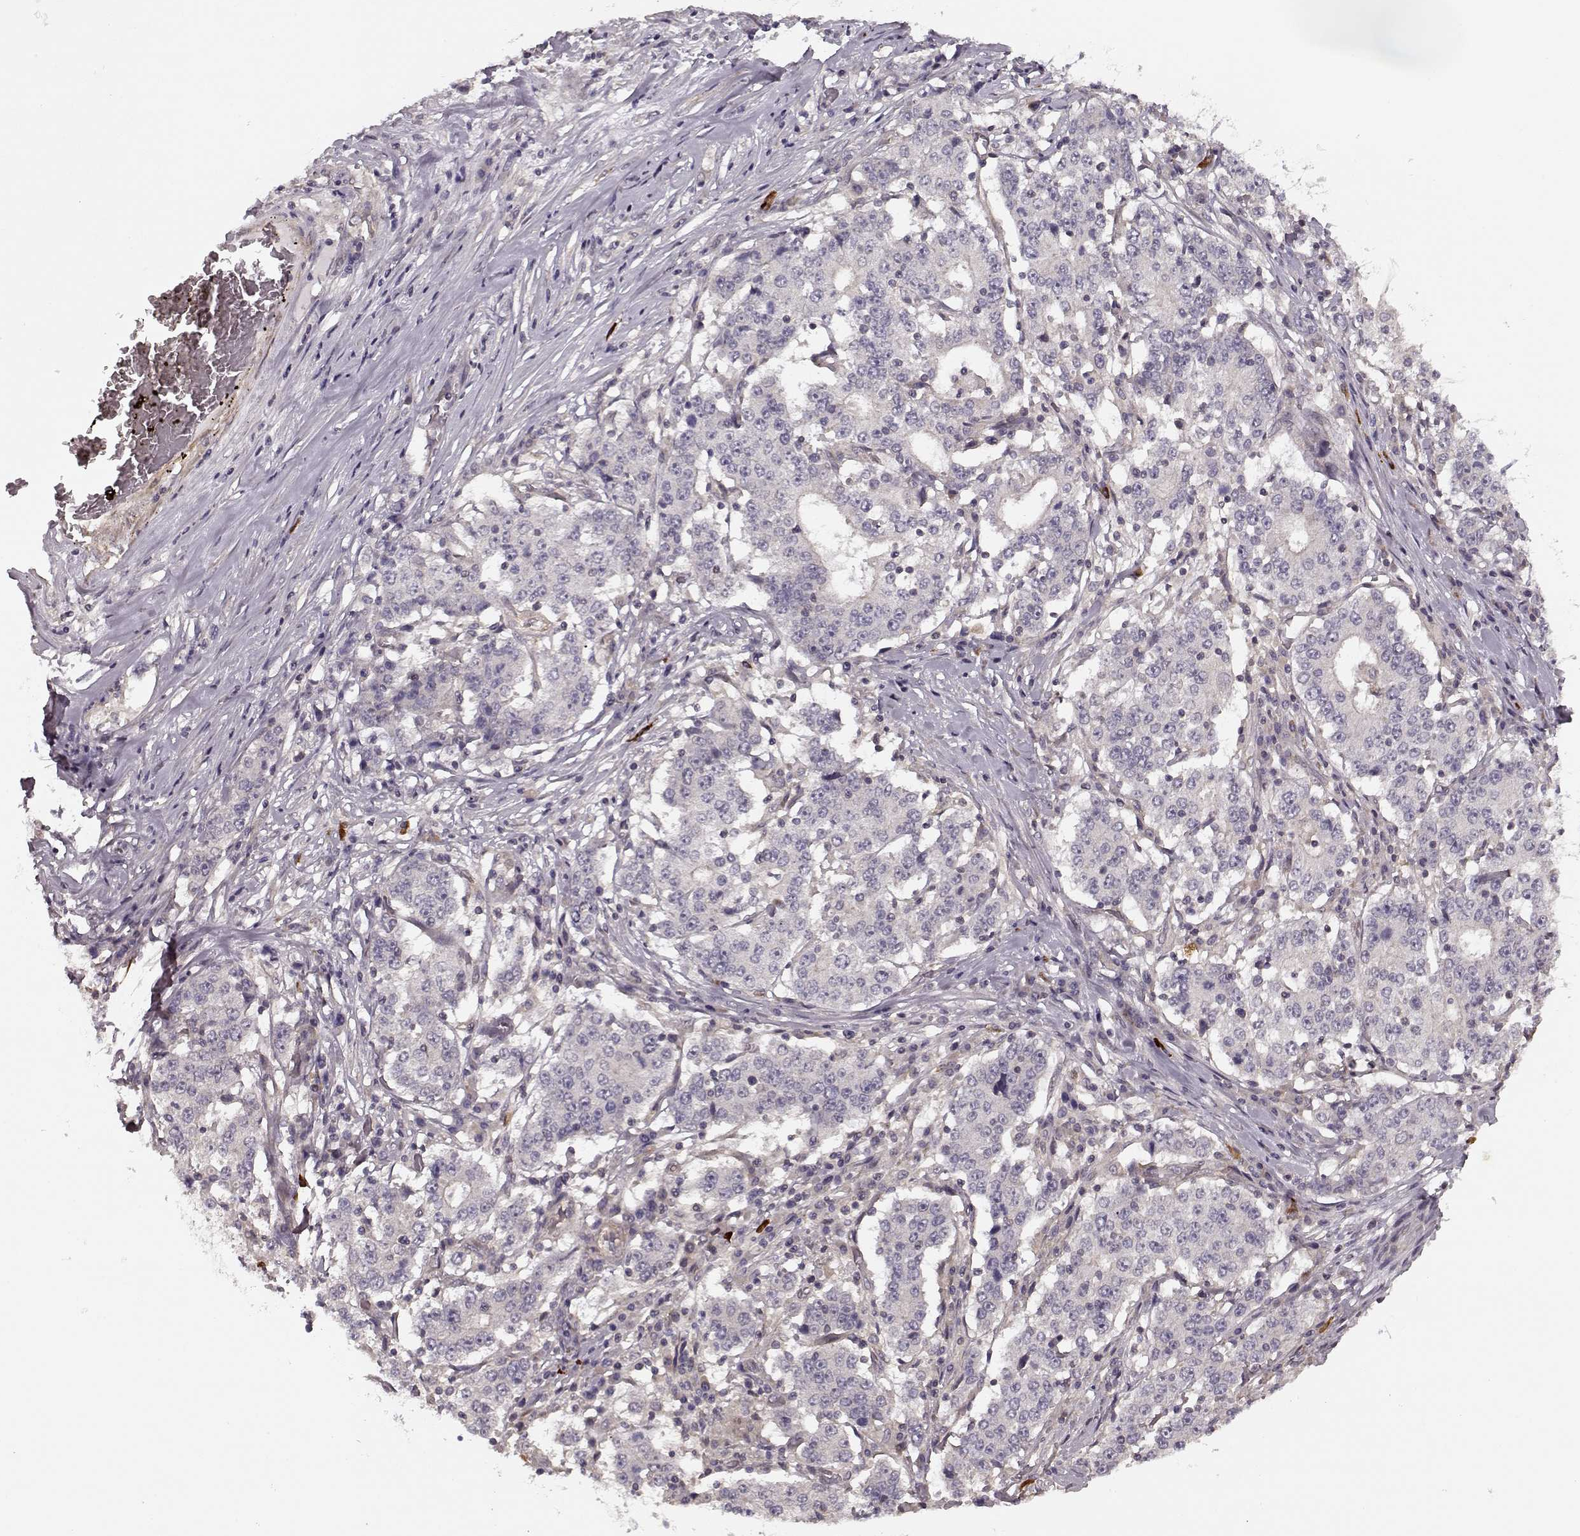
{"staining": {"intensity": "negative", "quantity": "none", "location": "none"}, "tissue": "stomach cancer", "cell_type": "Tumor cells", "image_type": "cancer", "snomed": [{"axis": "morphology", "description": "Adenocarcinoma, NOS"}, {"axis": "topography", "description": "Stomach"}], "caption": "Photomicrograph shows no significant protein positivity in tumor cells of adenocarcinoma (stomach).", "gene": "SLAIN2", "patient": {"sex": "male", "age": 59}}